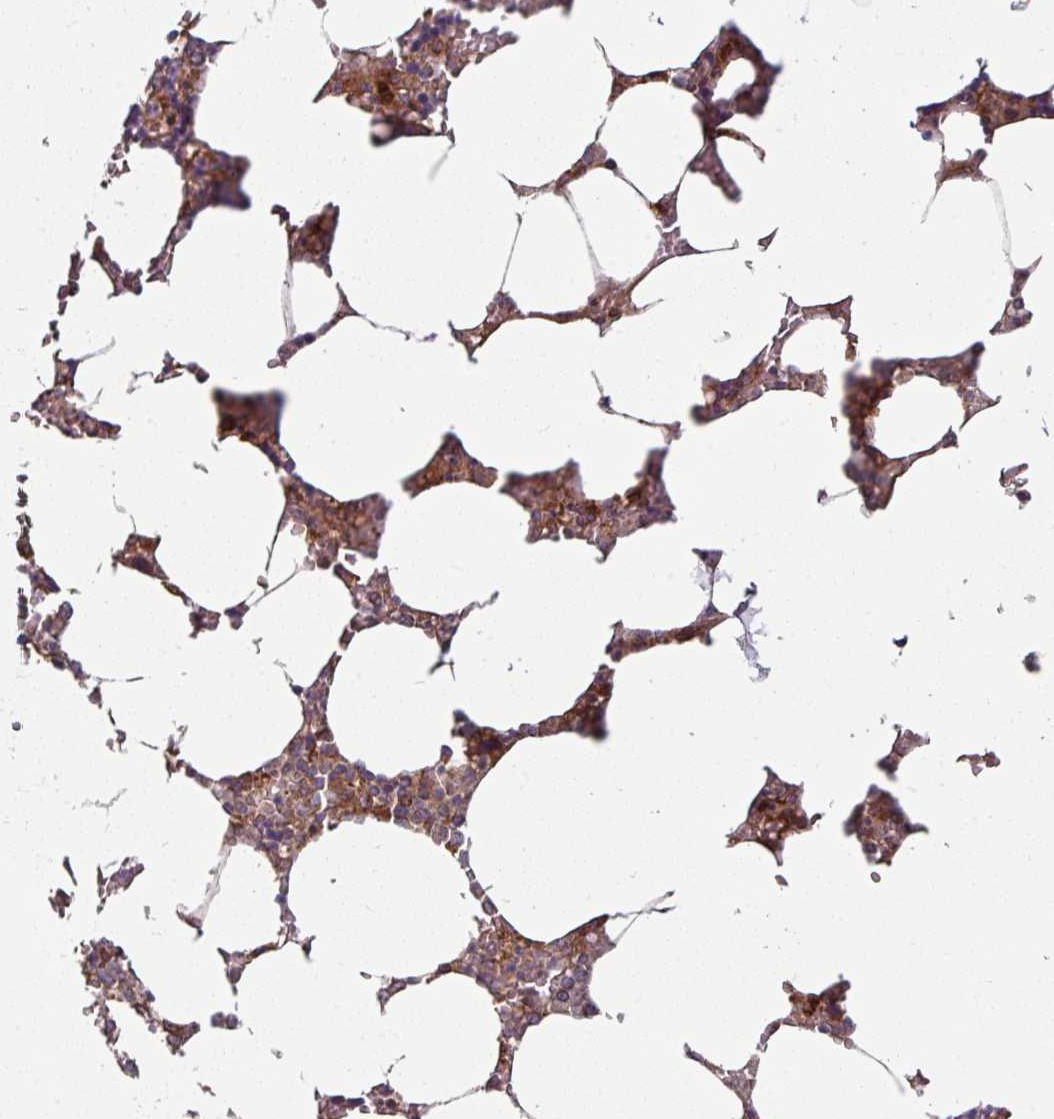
{"staining": {"intensity": "strong", "quantity": "<25%", "location": "cytoplasmic/membranous"}, "tissue": "bone marrow", "cell_type": "Hematopoietic cells", "image_type": "normal", "snomed": [{"axis": "morphology", "description": "Normal tissue, NOS"}, {"axis": "topography", "description": "Bone marrow"}], "caption": "DAB (3,3'-diaminobenzidine) immunohistochemical staining of normal bone marrow demonstrates strong cytoplasmic/membranous protein positivity in about <25% of hematopoietic cells.", "gene": "RAB5A", "patient": {"sex": "male", "age": 64}}